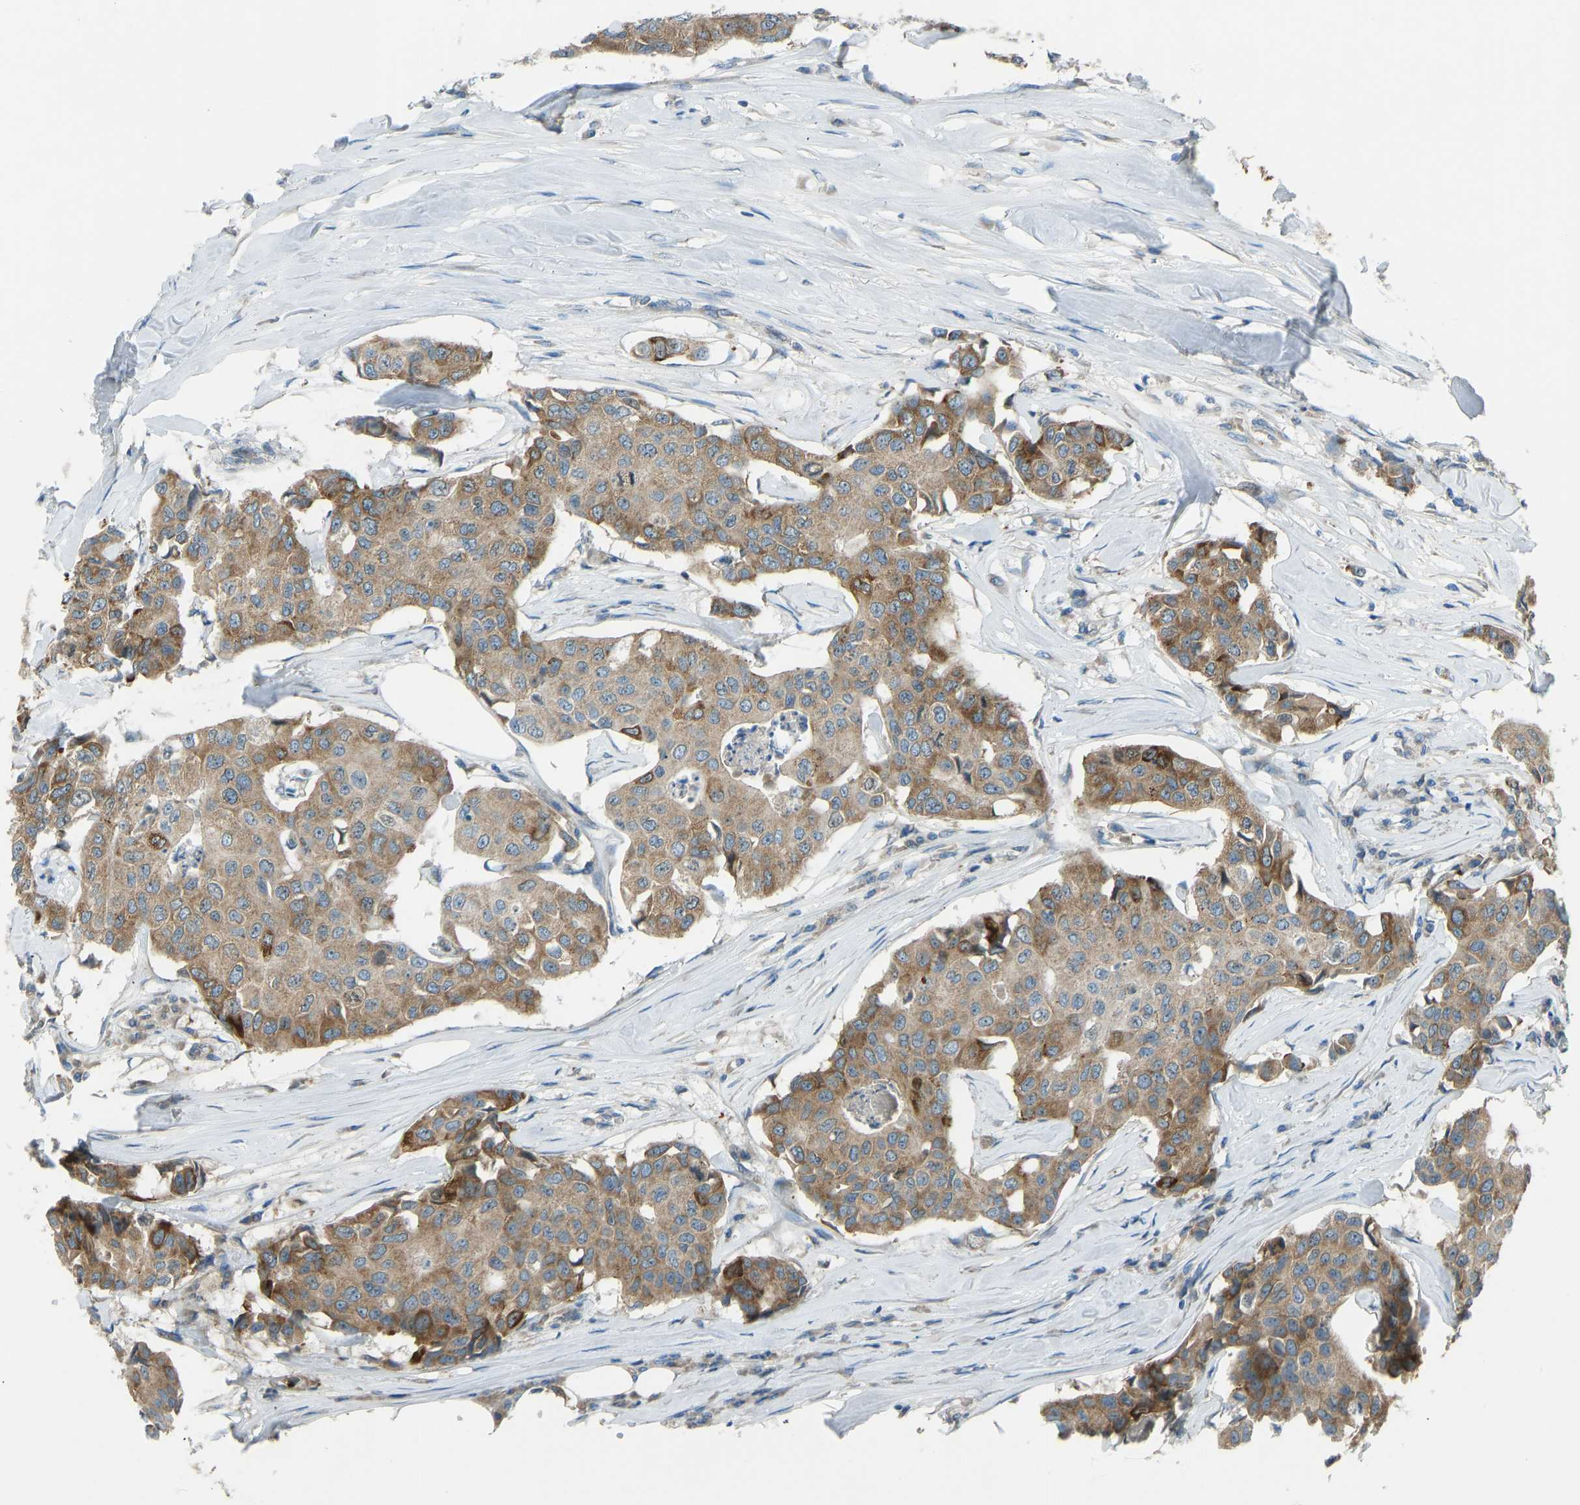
{"staining": {"intensity": "moderate", "quantity": ">75%", "location": "cytoplasmic/membranous"}, "tissue": "breast cancer", "cell_type": "Tumor cells", "image_type": "cancer", "snomed": [{"axis": "morphology", "description": "Duct carcinoma"}, {"axis": "topography", "description": "Breast"}], "caption": "The immunohistochemical stain labels moderate cytoplasmic/membranous positivity in tumor cells of intraductal carcinoma (breast) tissue. The staining is performed using DAB (3,3'-diaminobenzidine) brown chromogen to label protein expression. The nuclei are counter-stained blue using hematoxylin.", "gene": "STAU2", "patient": {"sex": "female", "age": 80}}